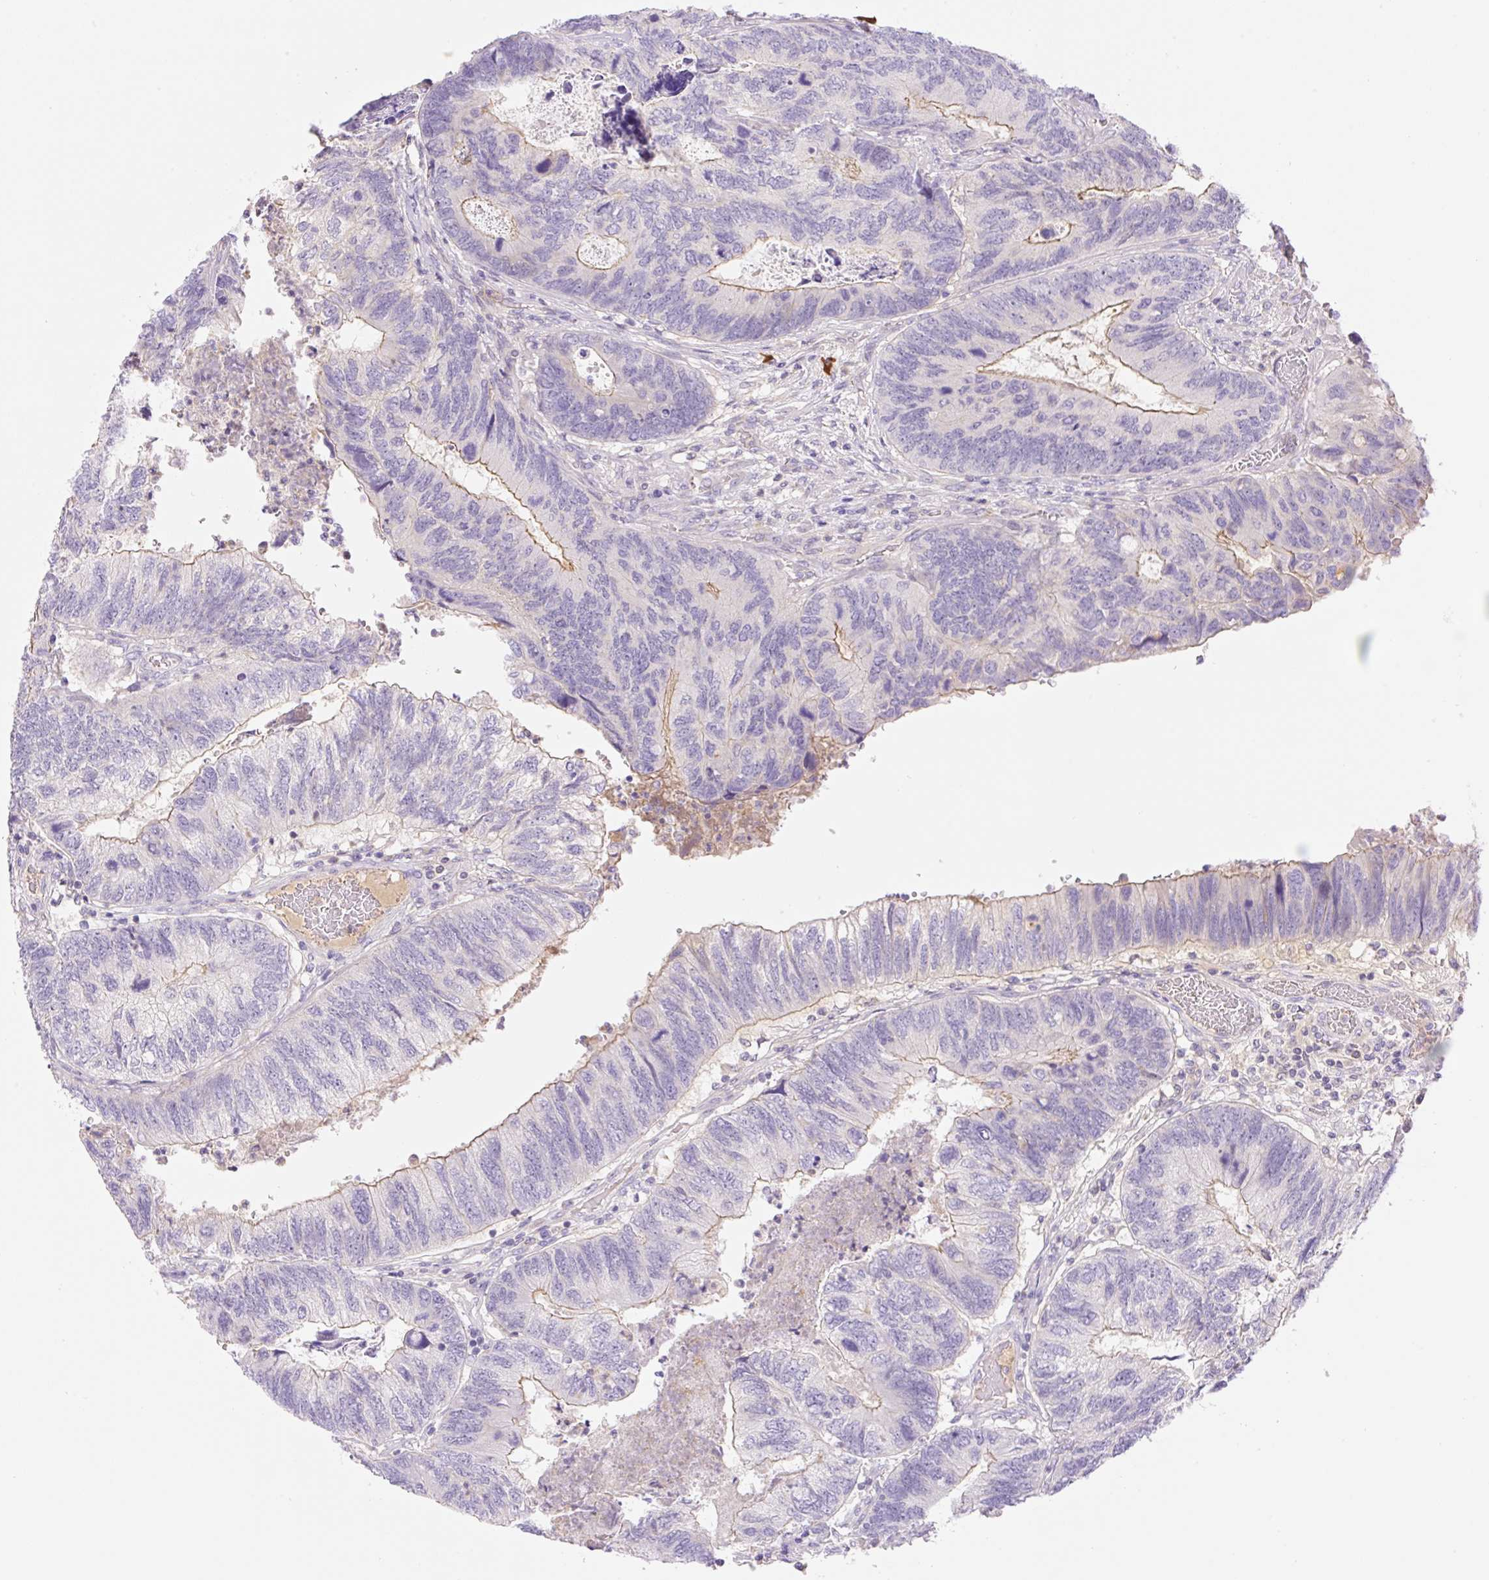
{"staining": {"intensity": "weak", "quantity": "<25%", "location": "cytoplasmic/membranous"}, "tissue": "colorectal cancer", "cell_type": "Tumor cells", "image_type": "cancer", "snomed": [{"axis": "morphology", "description": "Adenocarcinoma, NOS"}, {"axis": "topography", "description": "Colon"}], "caption": "Immunohistochemistry (IHC) image of neoplastic tissue: human adenocarcinoma (colorectal) stained with DAB reveals no significant protein staining in tumor cells.", "gene": "DENND5A", "patient": {"sex": "female", "age": 67}}